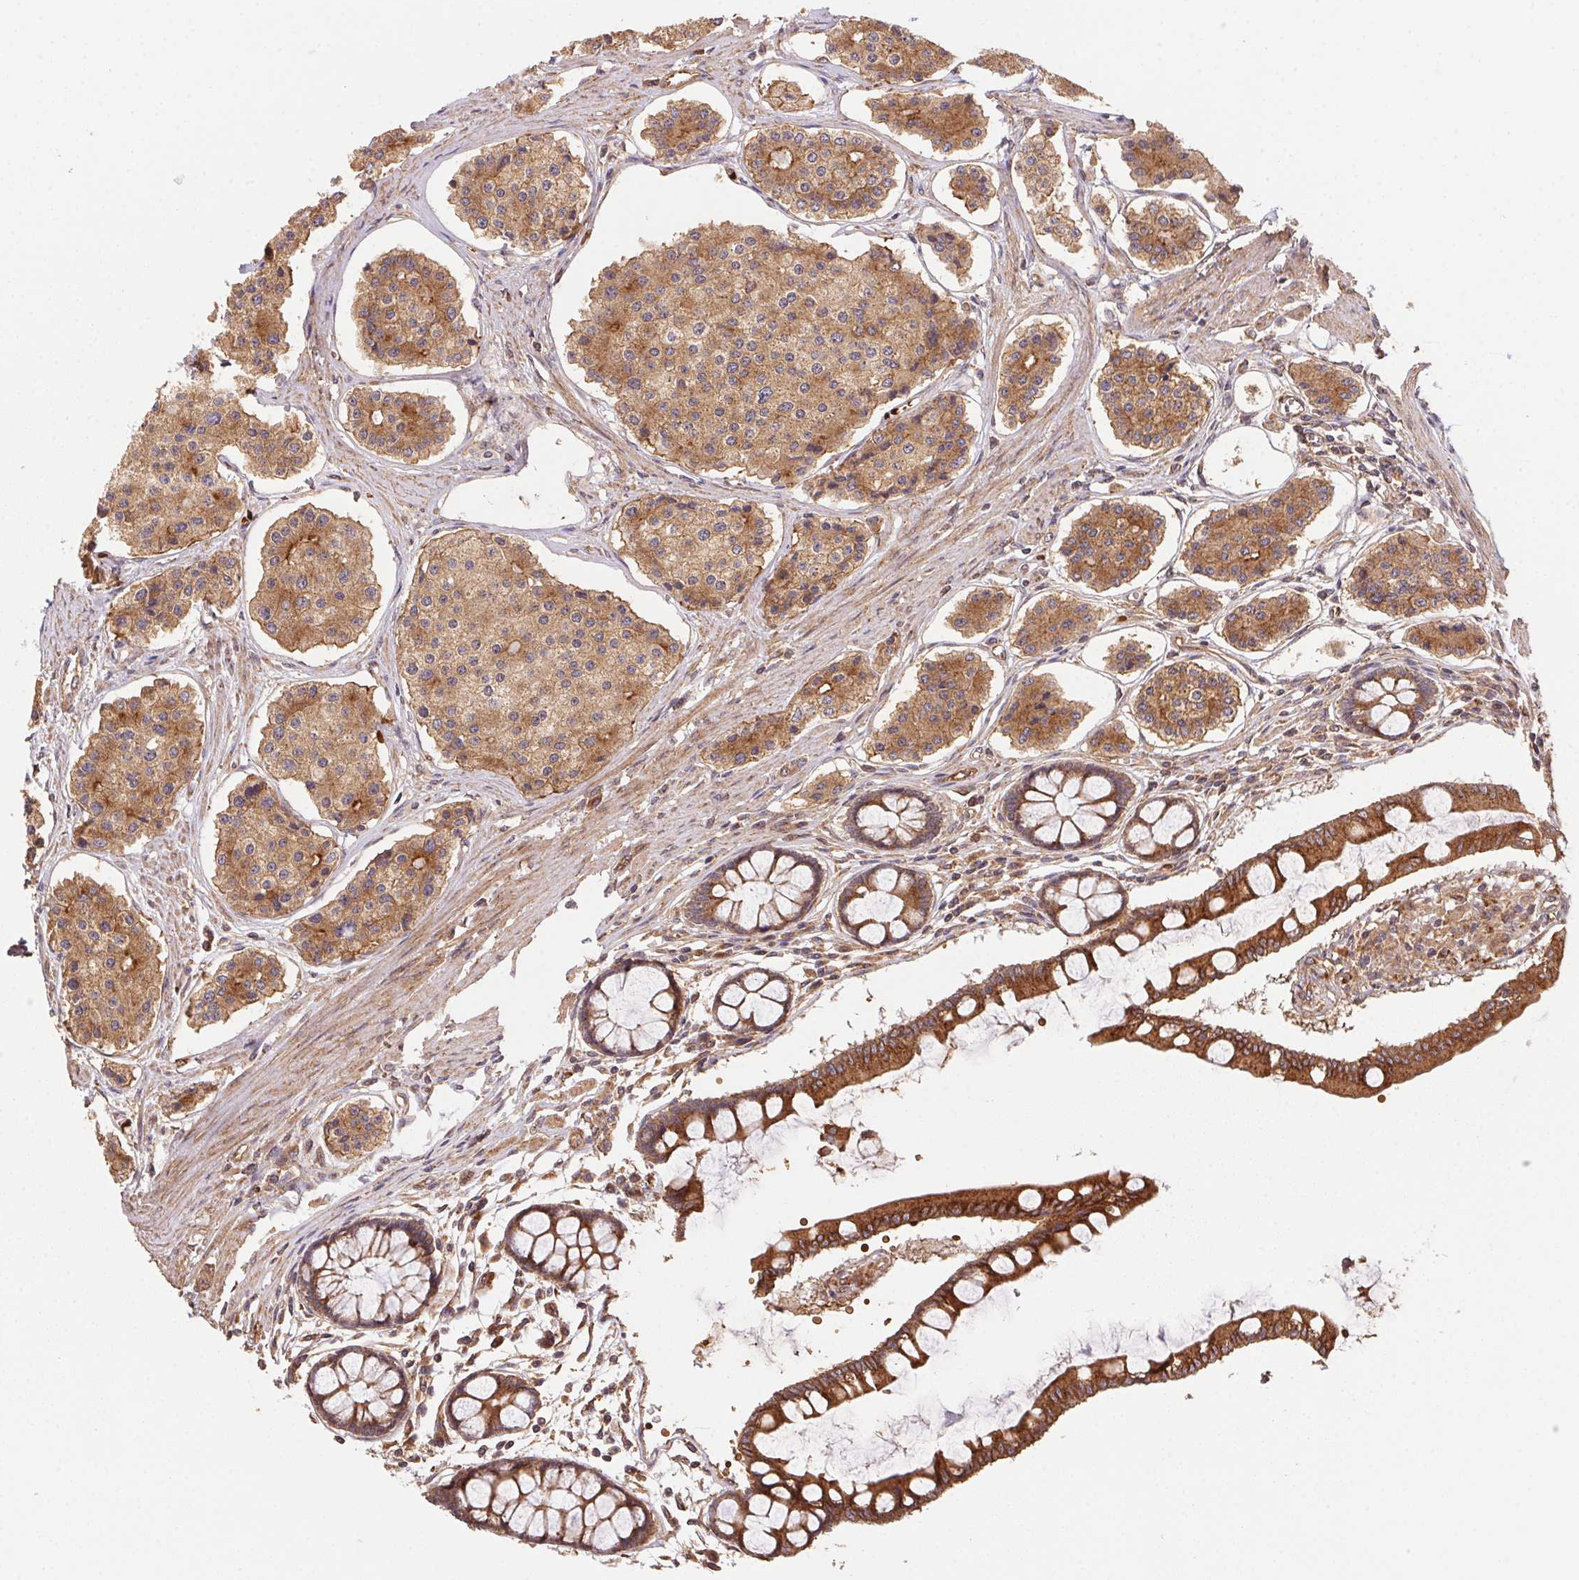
{"staining": {"intensity": "moderate", "quantity": ">75%", "location": "cytoplasmic/membranous"}, "tissue": "carcinoid", "cell_type": "Tumor cells", "image_type": "cancer", "snomed": [{"axis": "morphology", "description": "Carcinoid, malignant, NOS"}, {"axis": "topography", "description": "Small intestine"}], "caption": "Protein staining shows moderate cytoplasmic/membranous expression in about >75% of tumor cells in carcinoid.", "gene": "USE1", "patient": {"sex": "female", "age": 65}}